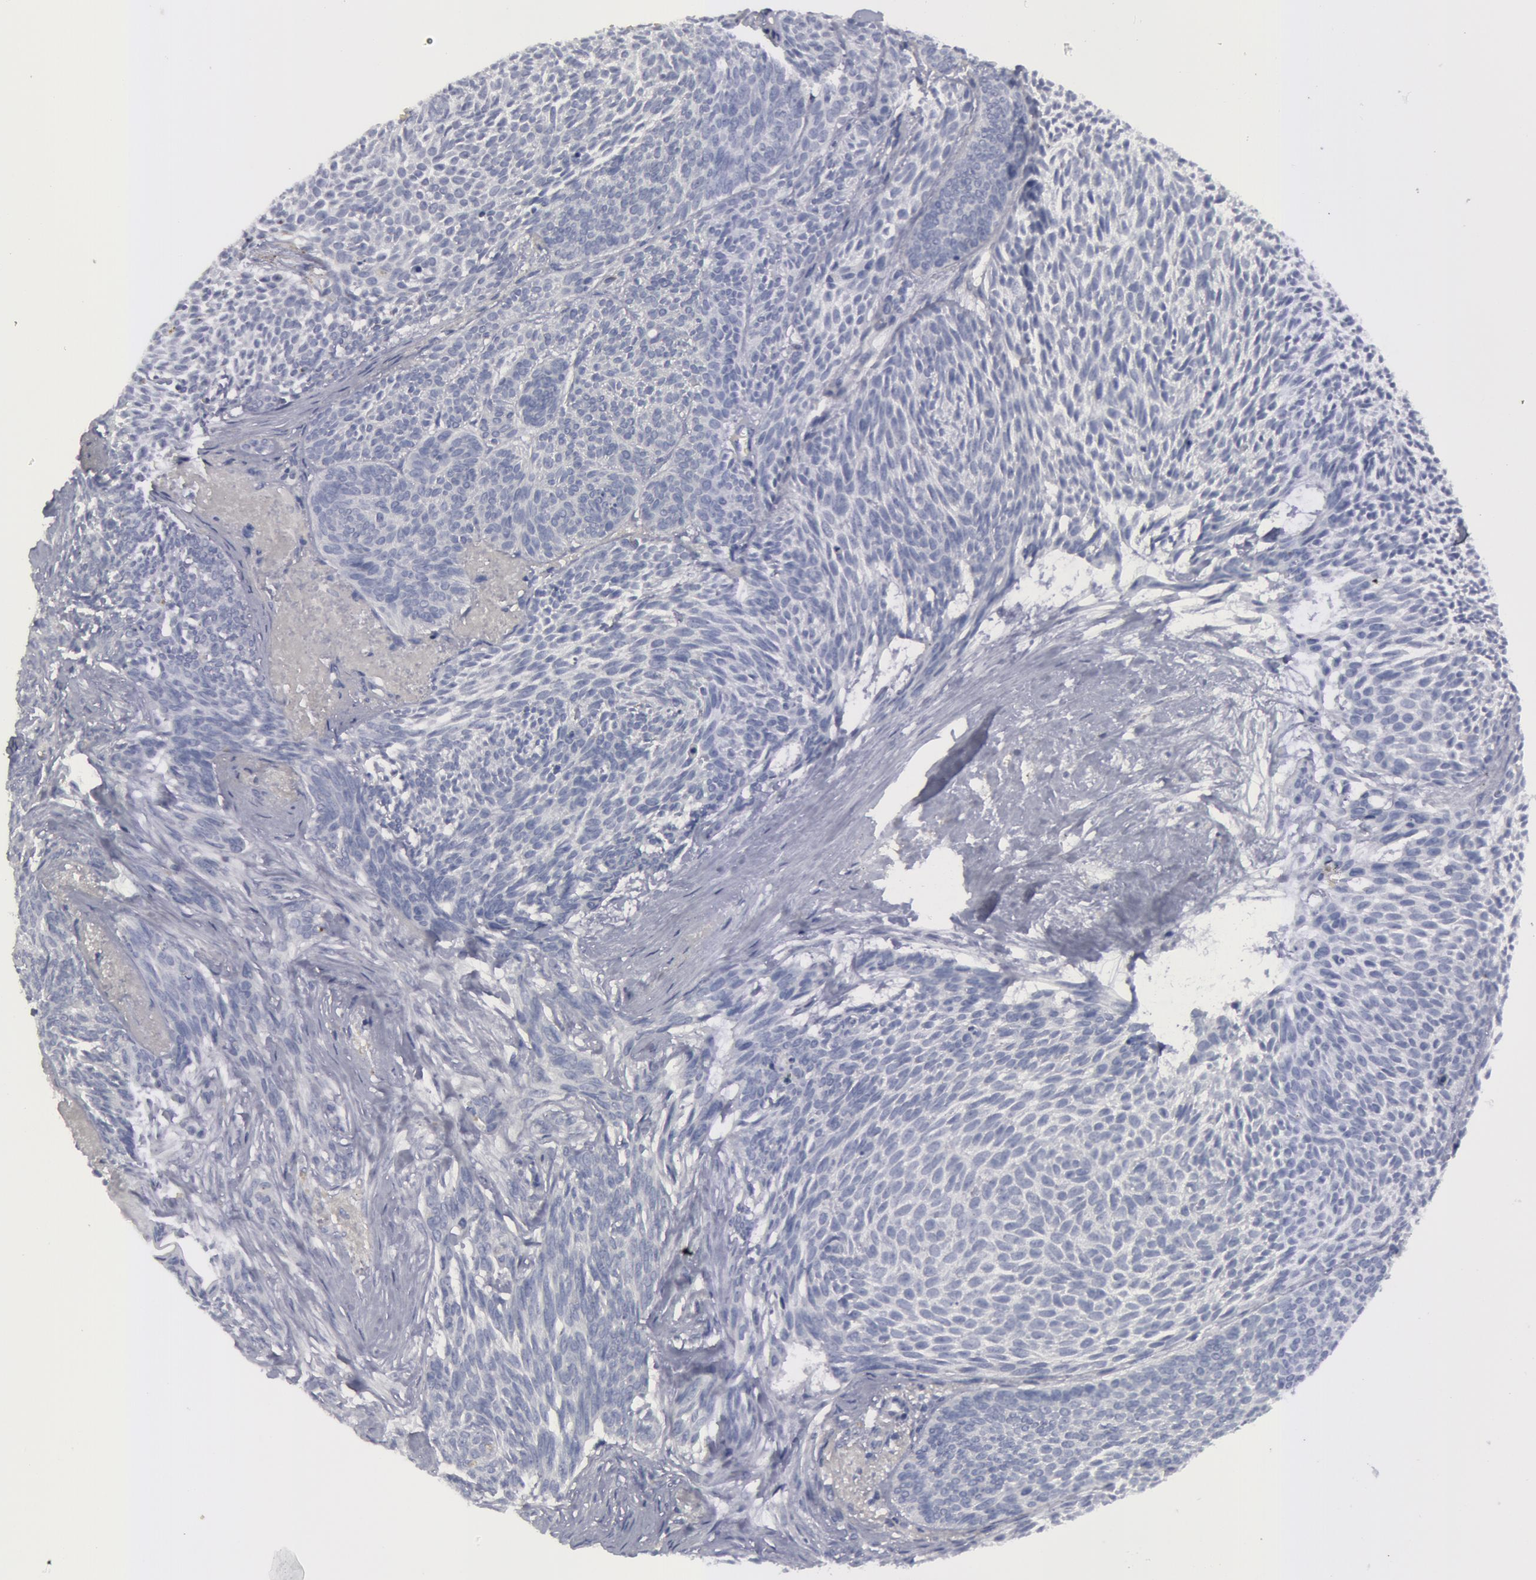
{"staining": {"intensity": "negative", "quantity": "none", "location": "none"}, "tissue": "skin cancer", "cell_type": "Tumor cells", "image_type": "cancer", "snomed": [{"axis": "morphology", "description": "Basal cell carcinoma"}, {"axis": "topography", "description": "Skin"}], "caption": "IHC of human basal cell carcinoma (skin) demonstrates no staining in tumor cells. (Immunohistochemistry, brightfield microscopy, high magnification).", "gene": "SMC1B", "patient": {"sex": "male", "age": 84}}